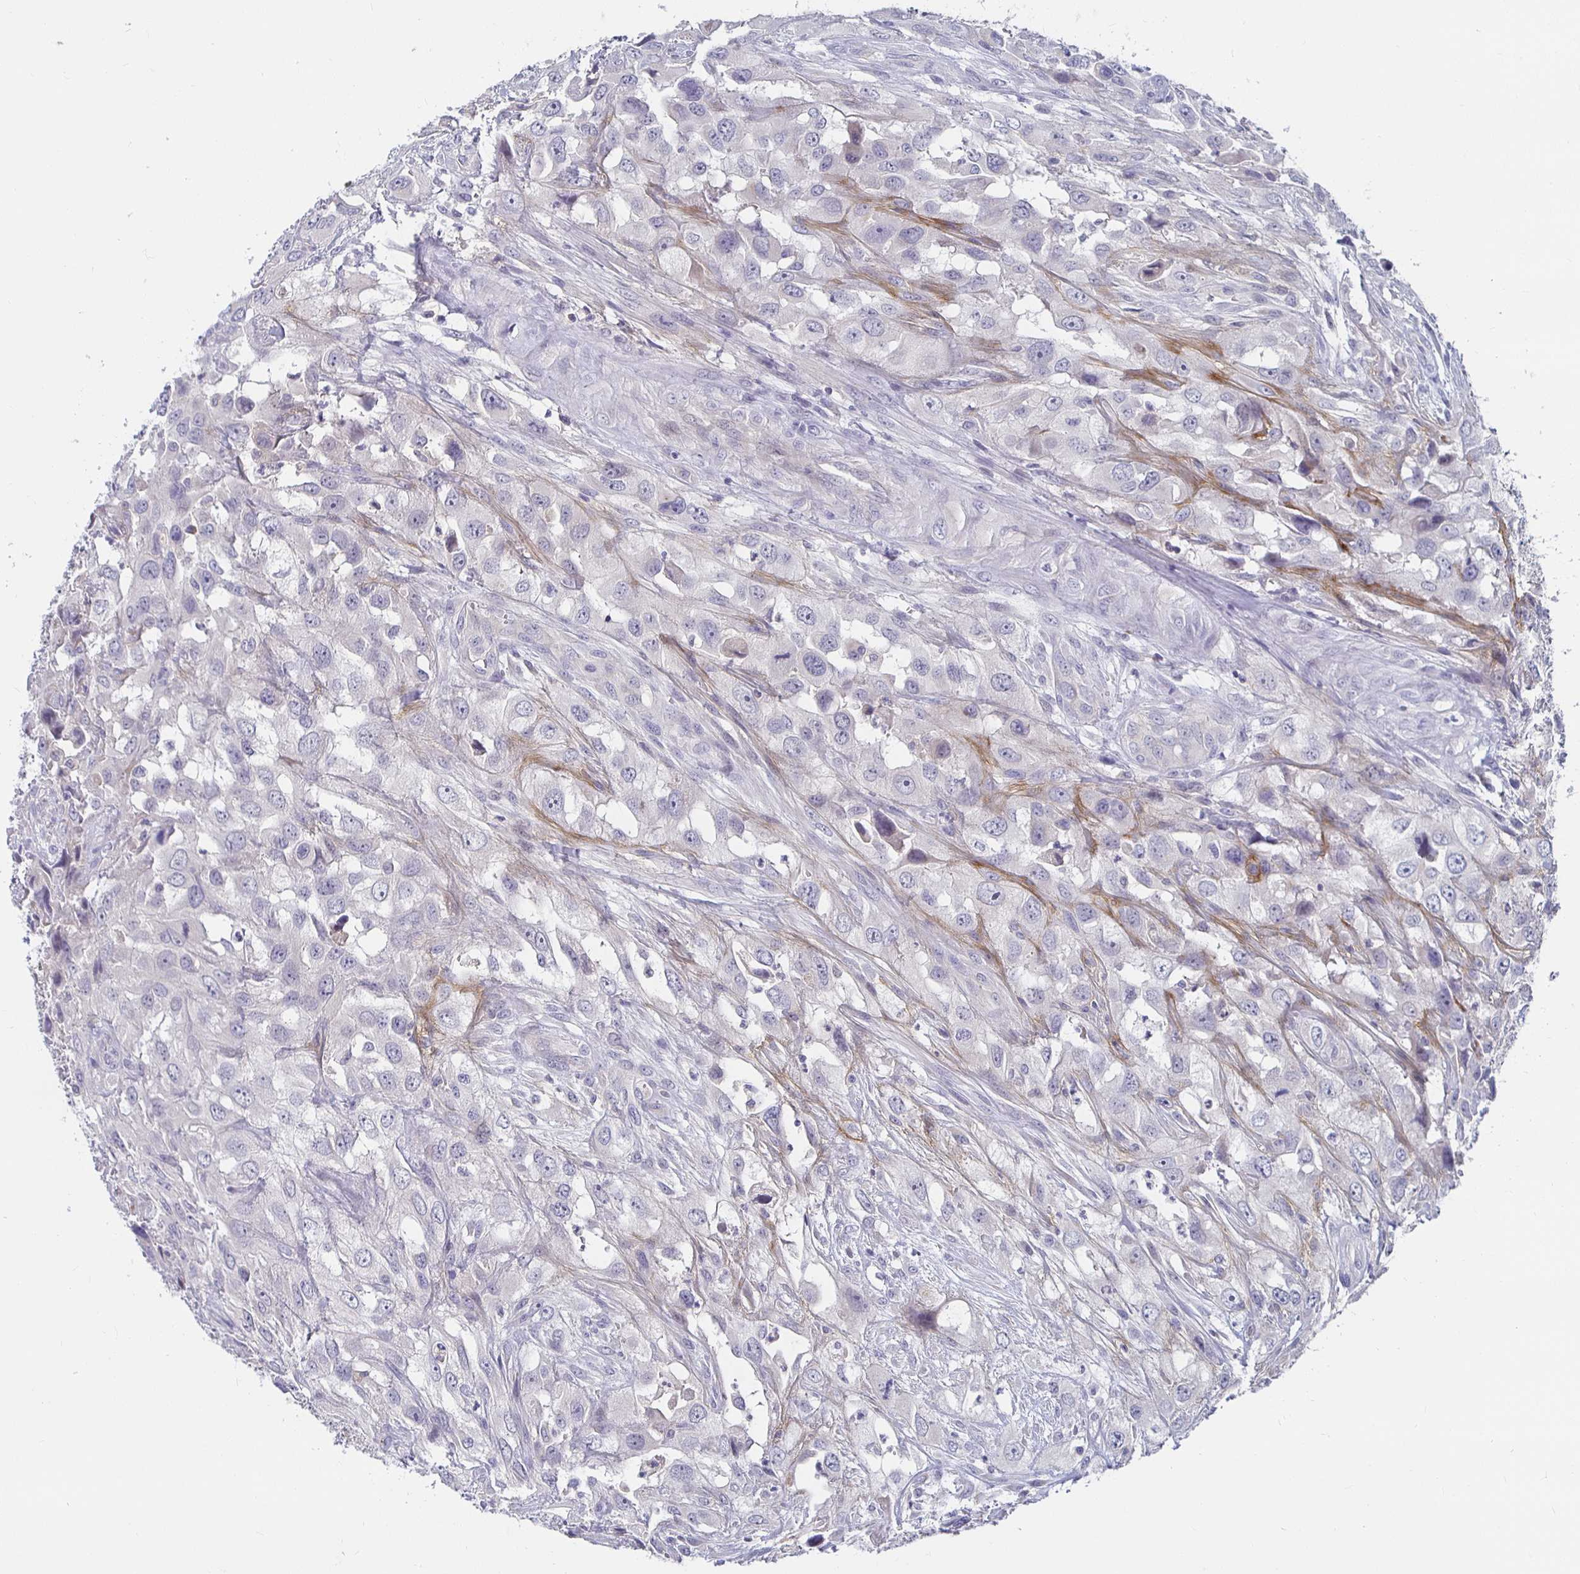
{"staining": {"intensity": "negative", "quantity": "none", "location": "none"}, "tissue": "urothelial cancer", "cell_type": "Tumor cells", "image_type": "cancer", "snomed": [{"axis": "morphology", "description": "Urothelial carcinoma, High grade"}, {"axis": "topography", "description": "Urinary bladder"}], "caption": "Tumor cells are negative for protein expression in human urothelial carcinoma (high-grade).", "gene": "RNF144B", "patient": {"sex": "male", "age": 67}}